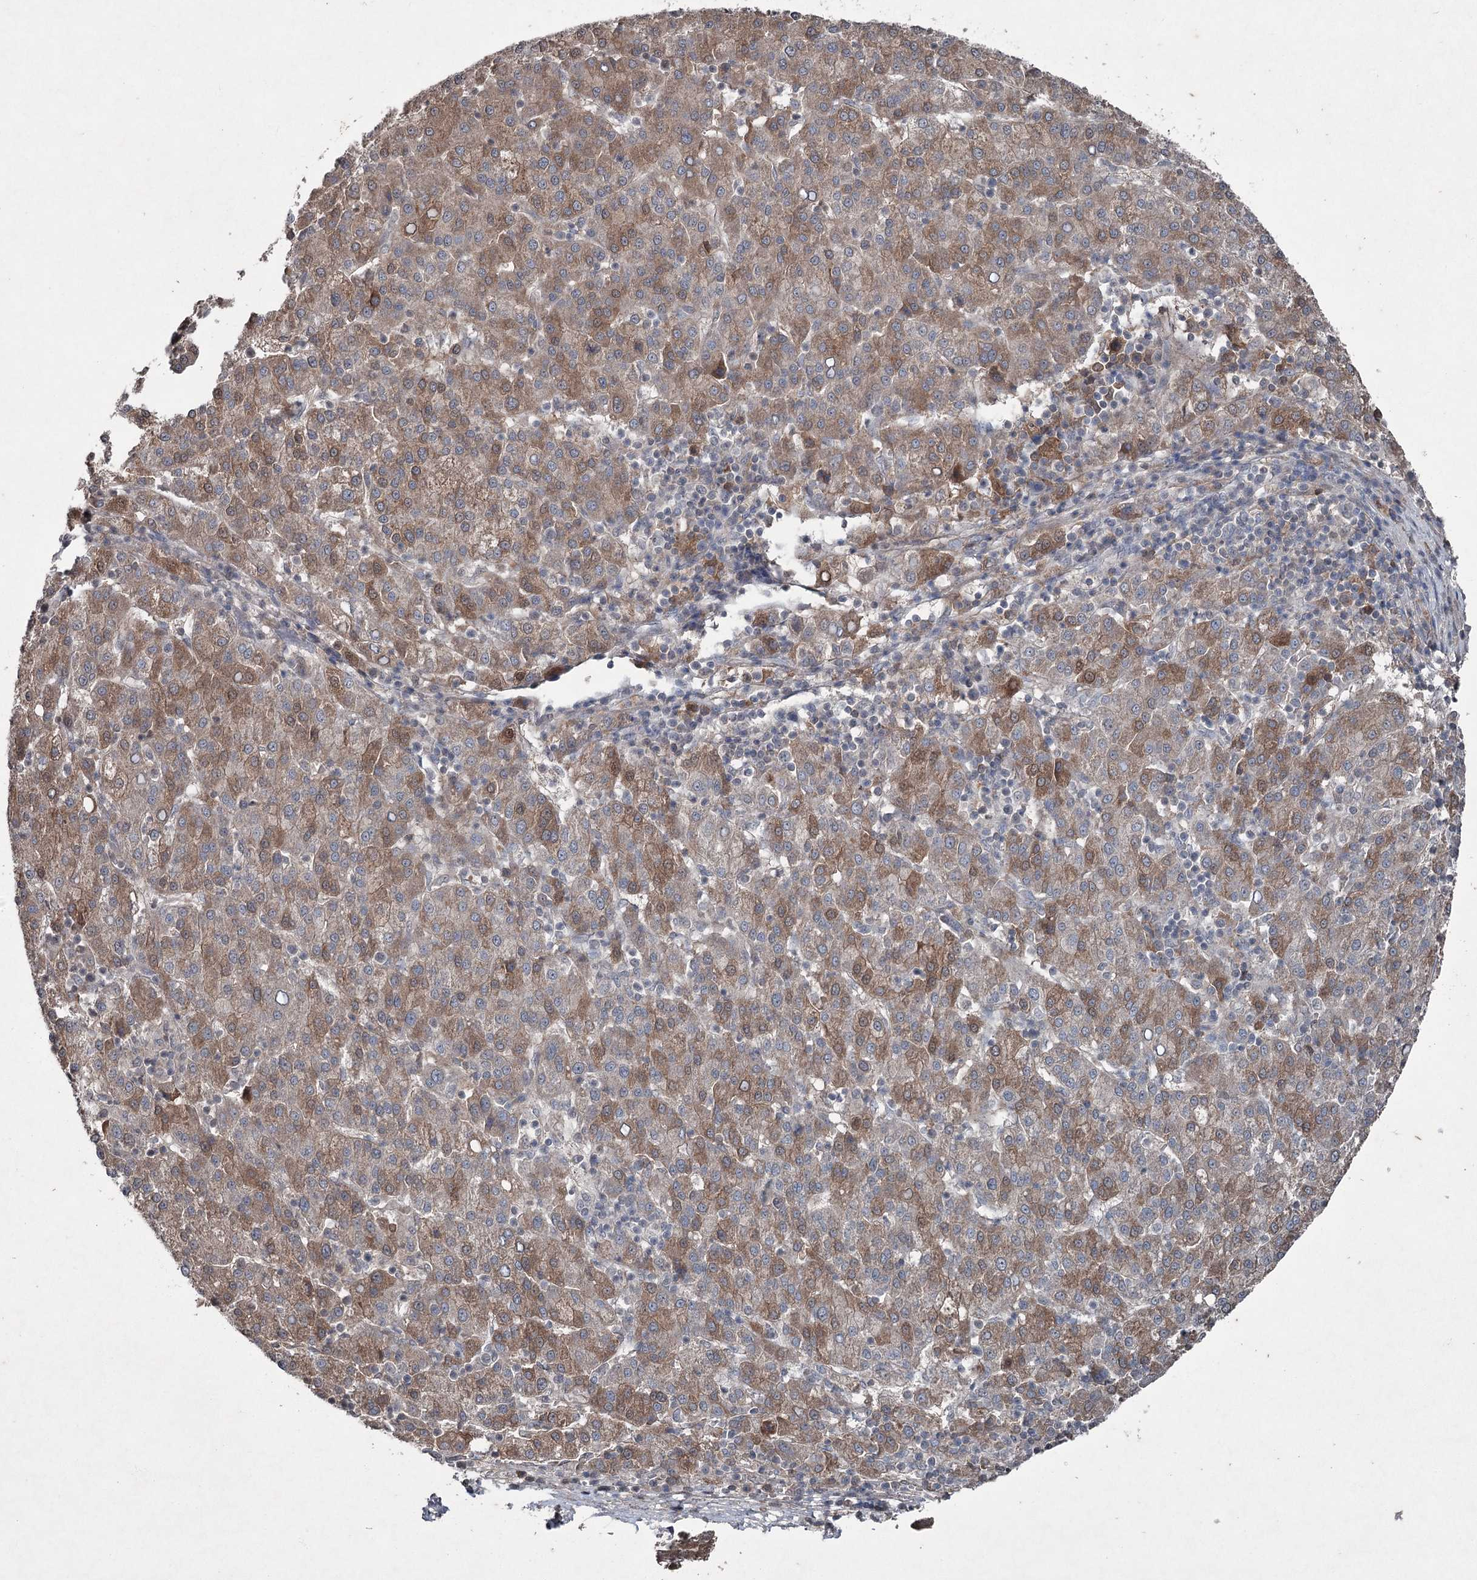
{"staining": {"intensity": "moderate", "quantity": "25%-75%", "location": "cytoplasmic/membranous"}, "tissue": "liver cancer", "cell_type": "Tumor cells", "image_type": "cancer", "snomed": [{"axis": "morphology", "description": "Carcinoma, Hepatocellular, NOS"}, {"axis": "topography", "description": "Liver"}], "caption": "IHC histopathology image of neoplastic tissue: human liver hepatocellular carcinoma stained using IHC shows medium levels of moderate protein expression localized specifically in the cytoplasmic/membranous of tumor cells, appearing as a cytoplasmic/membranous brown color.", "gene": "PGLYRP2", "patient": {"sex": "female", "age": 58}}